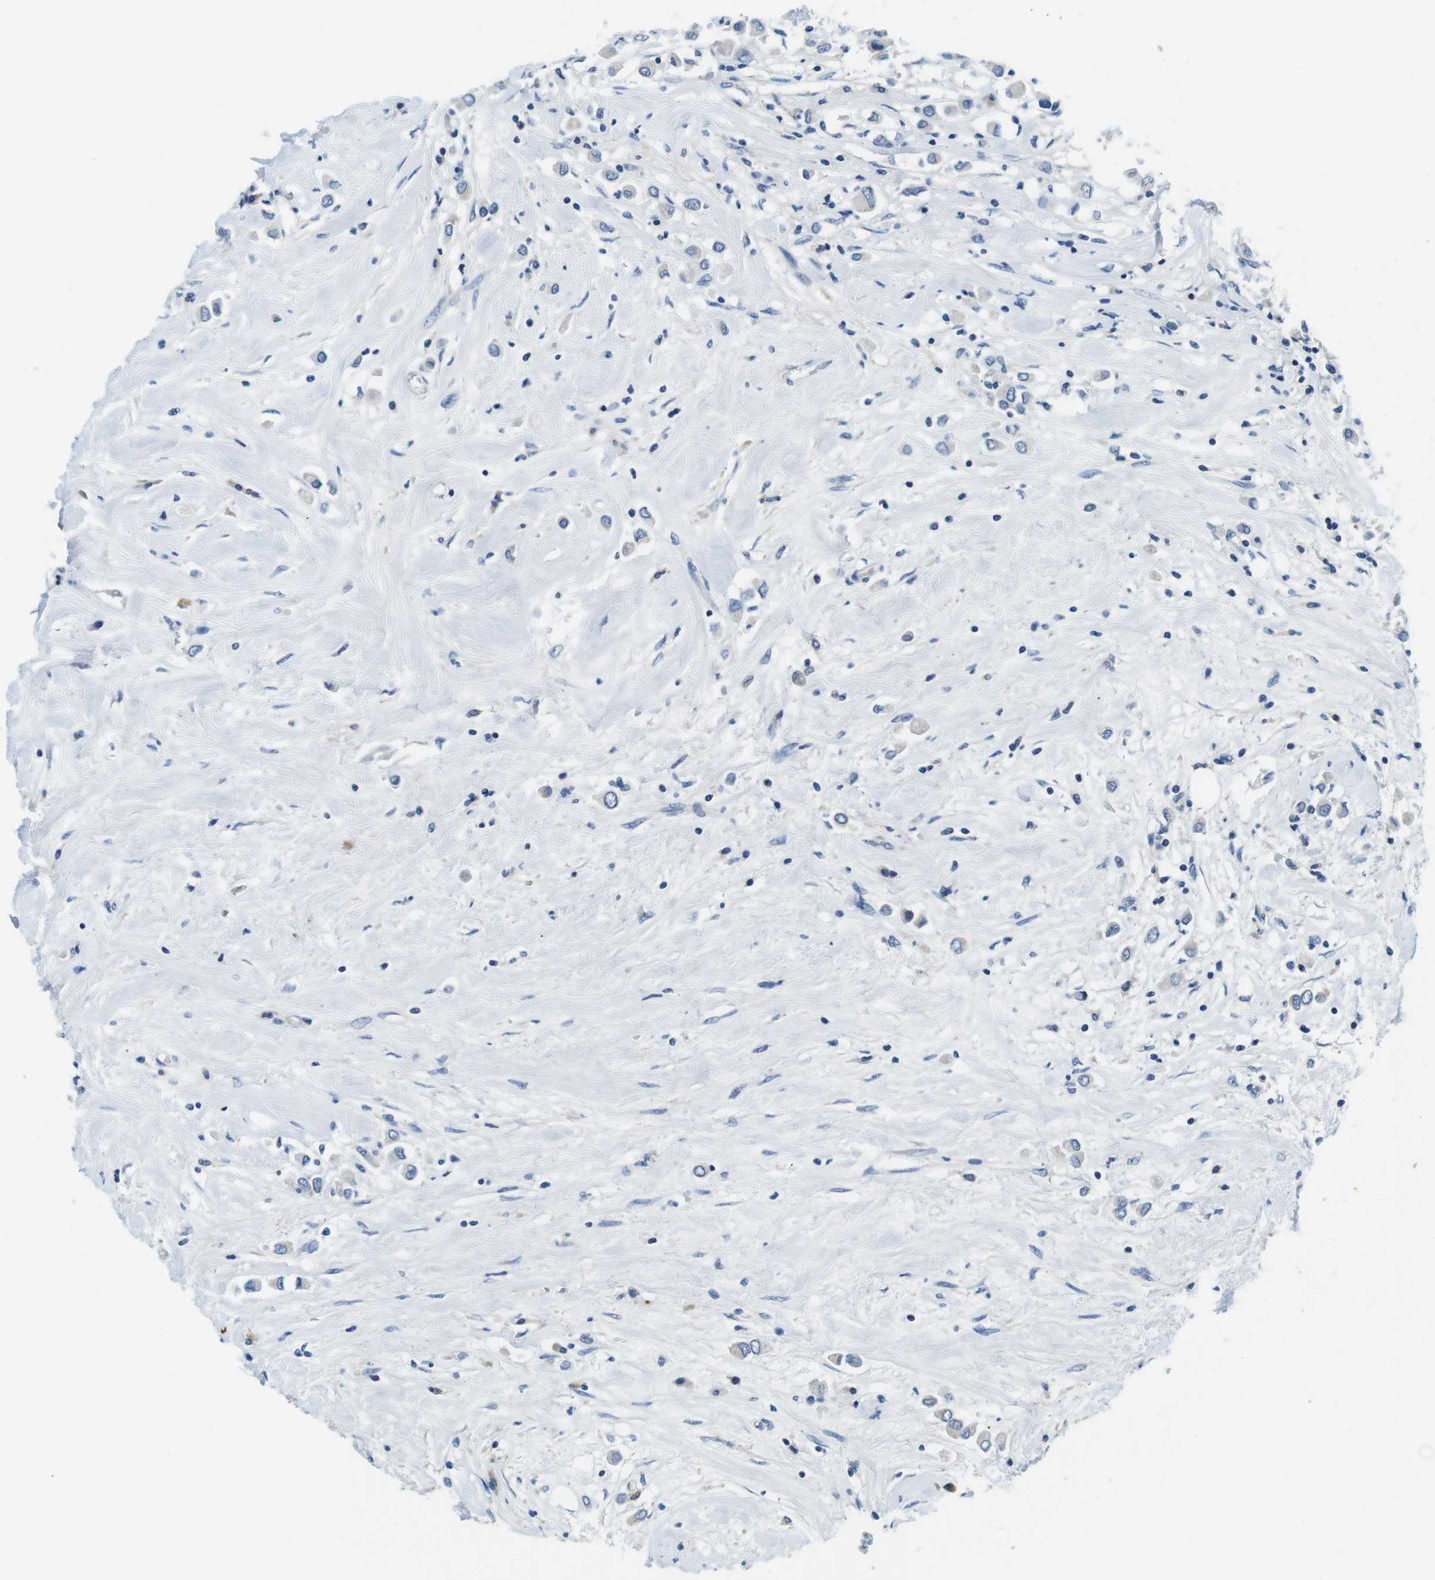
{"staining": {"intensity": "negative", "quantity": "none", "location": "none"}, "tissue": "breast cancer", "cell_type": "Tumor cells", "image_type": "cancer", "snomed": [{"axis": "morphology", "description": "Duct carcinoma"}, {"axis": "topography", "description": "Breast"}], "caption": "Immunohistochemical staining of human invasive ductal carcinoma (breast) displays no significant positivity in tumor cells.", "gene": "DENND4C", "patient": {"sex": "female", "age": 61}}